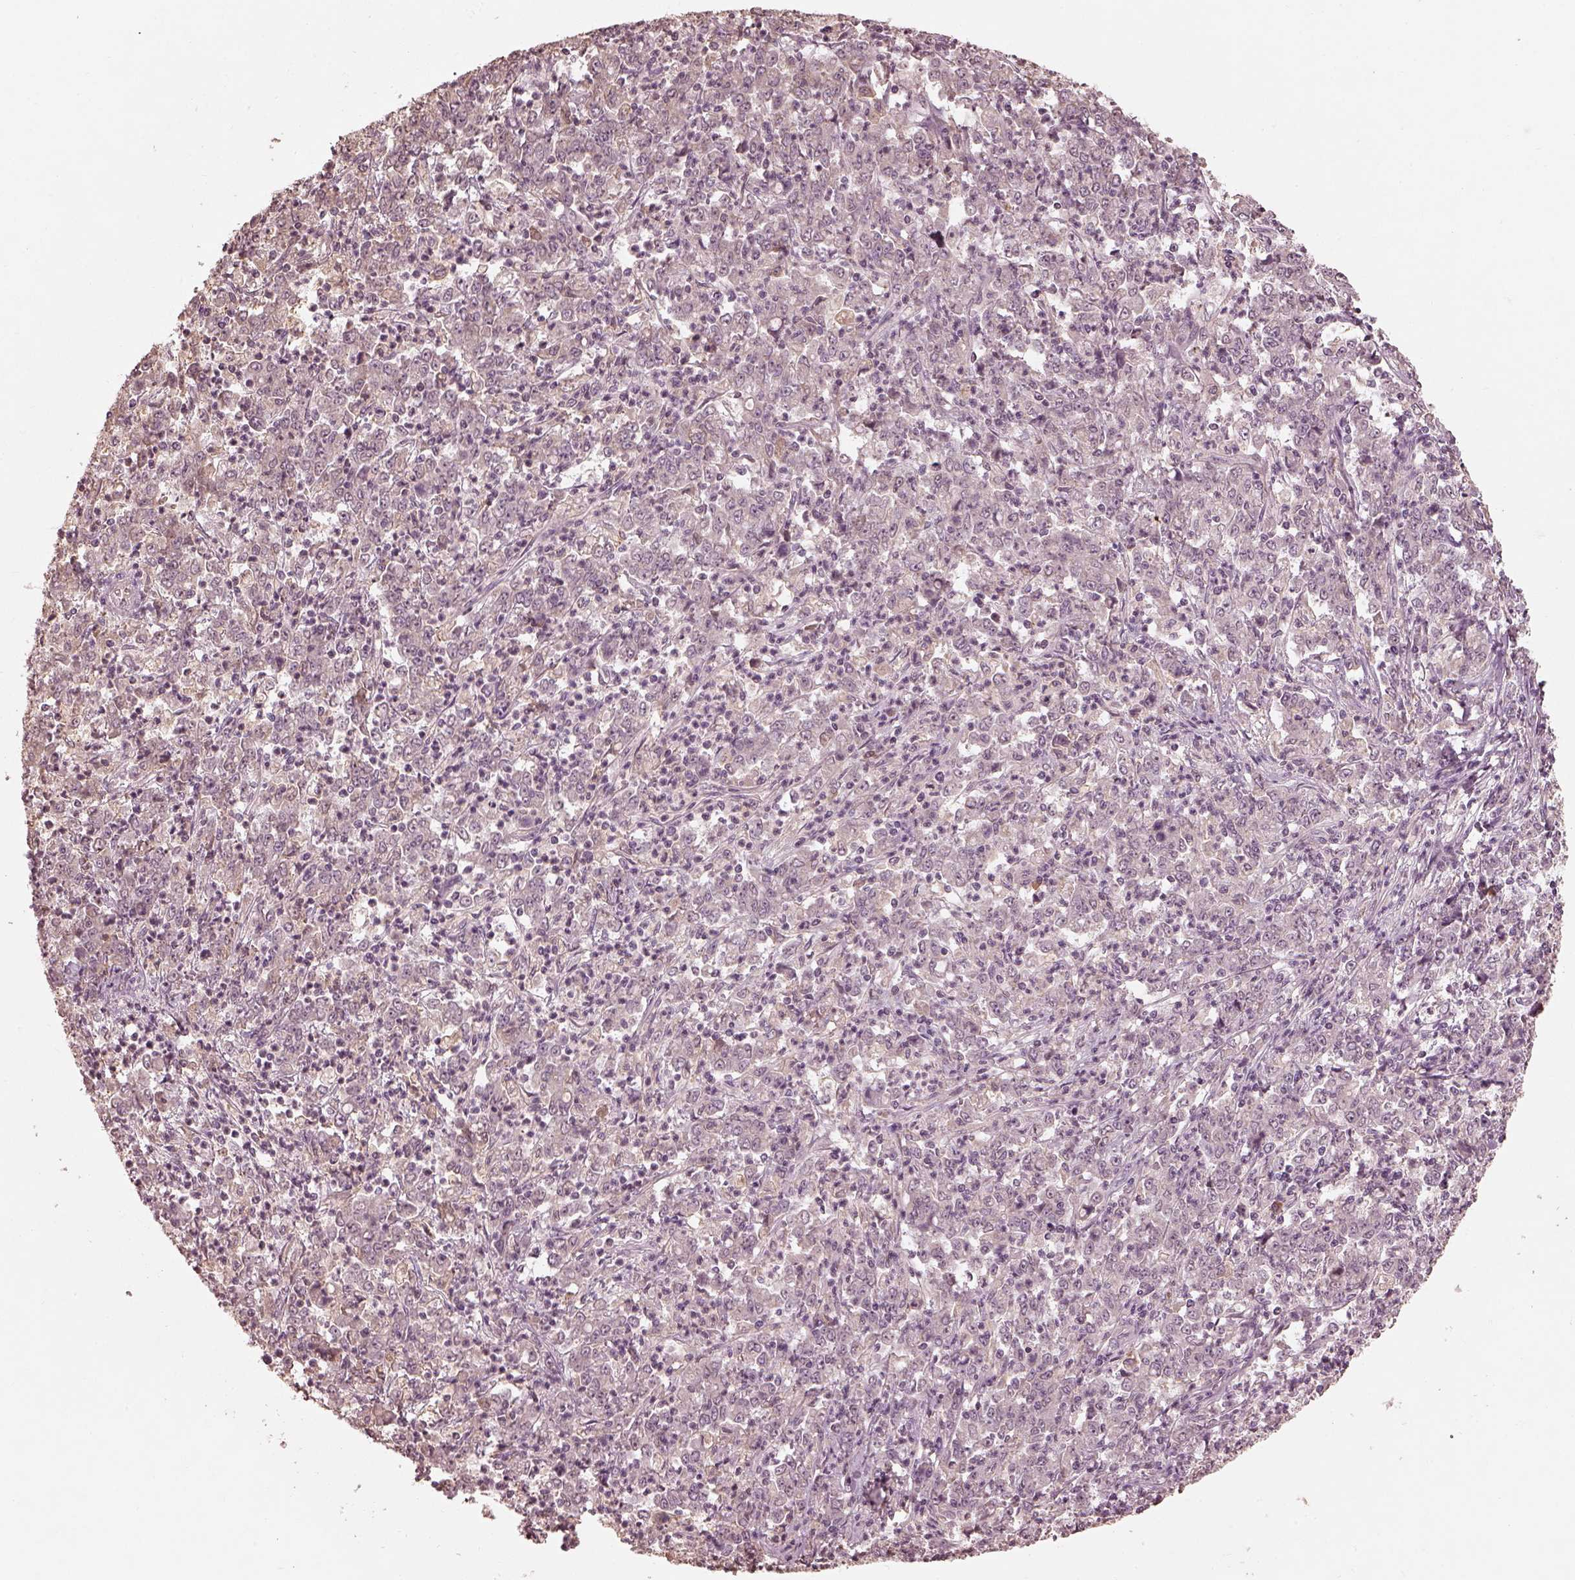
{"staining": {"intensity": "negative", "quantity": "none", "location": "none"}, "tissue": "stomach cancer", "cell_type": "Tumor cells", "image_type": "cancer", "snomed": [{"axis": "morphology", "description": "Adenocarcinoma, NOS"}, {"axis": "topography", "description": "Stomach, lower"}], "caption": "Human stomach cancer (adenocarcinoma) stained for a protein using immunohistochemistry (IHC) displays no positivity in tumor cells.", "gene": "CALR3", "patient": {"sex": "female", "age": 71}}